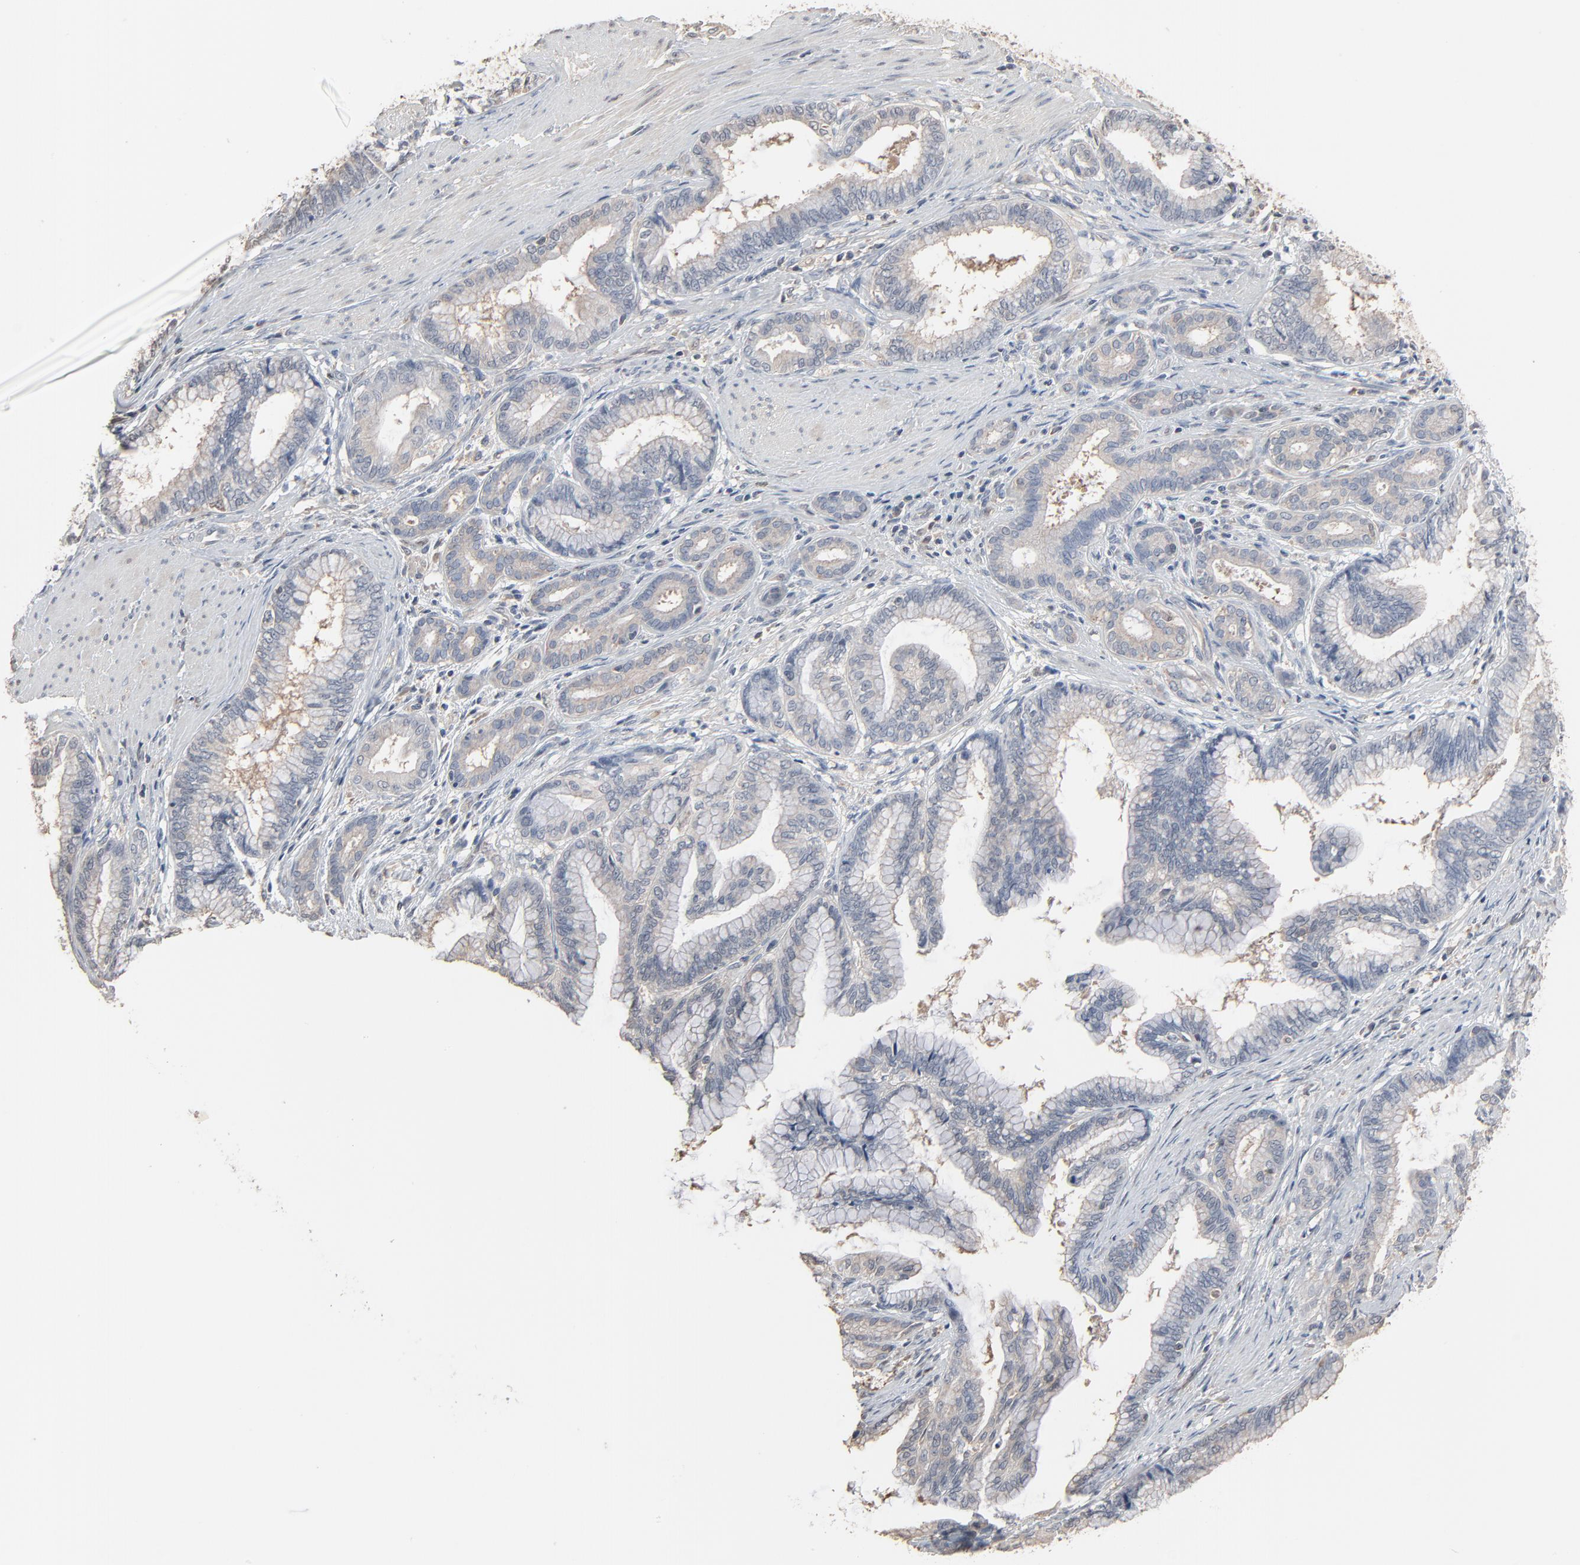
{"staining": {"intensity": "weak", "quantity": "25%-75%", "location": "cytoplasmic/membranous"}, "tissue": "pancreatic cancer", "cell_type": "Tumor cells", "image_type": "cancer", "snomed": [{"axis": "morphology", "description": "Adenocarcinoma, NOS"}, {"axis": "topography", "description": "Pancreas"}], "caption": "Tumor cells exhibit low levels of weak cytoplasmic/membranous staining in approximately 25%-75% of cells in adenocarcinoma (pancreatic). The protein is shown in brown color, while the nuclei are stained blue.", "gene": "CCT5", "patient": {"sex": "female", "age": 64}}